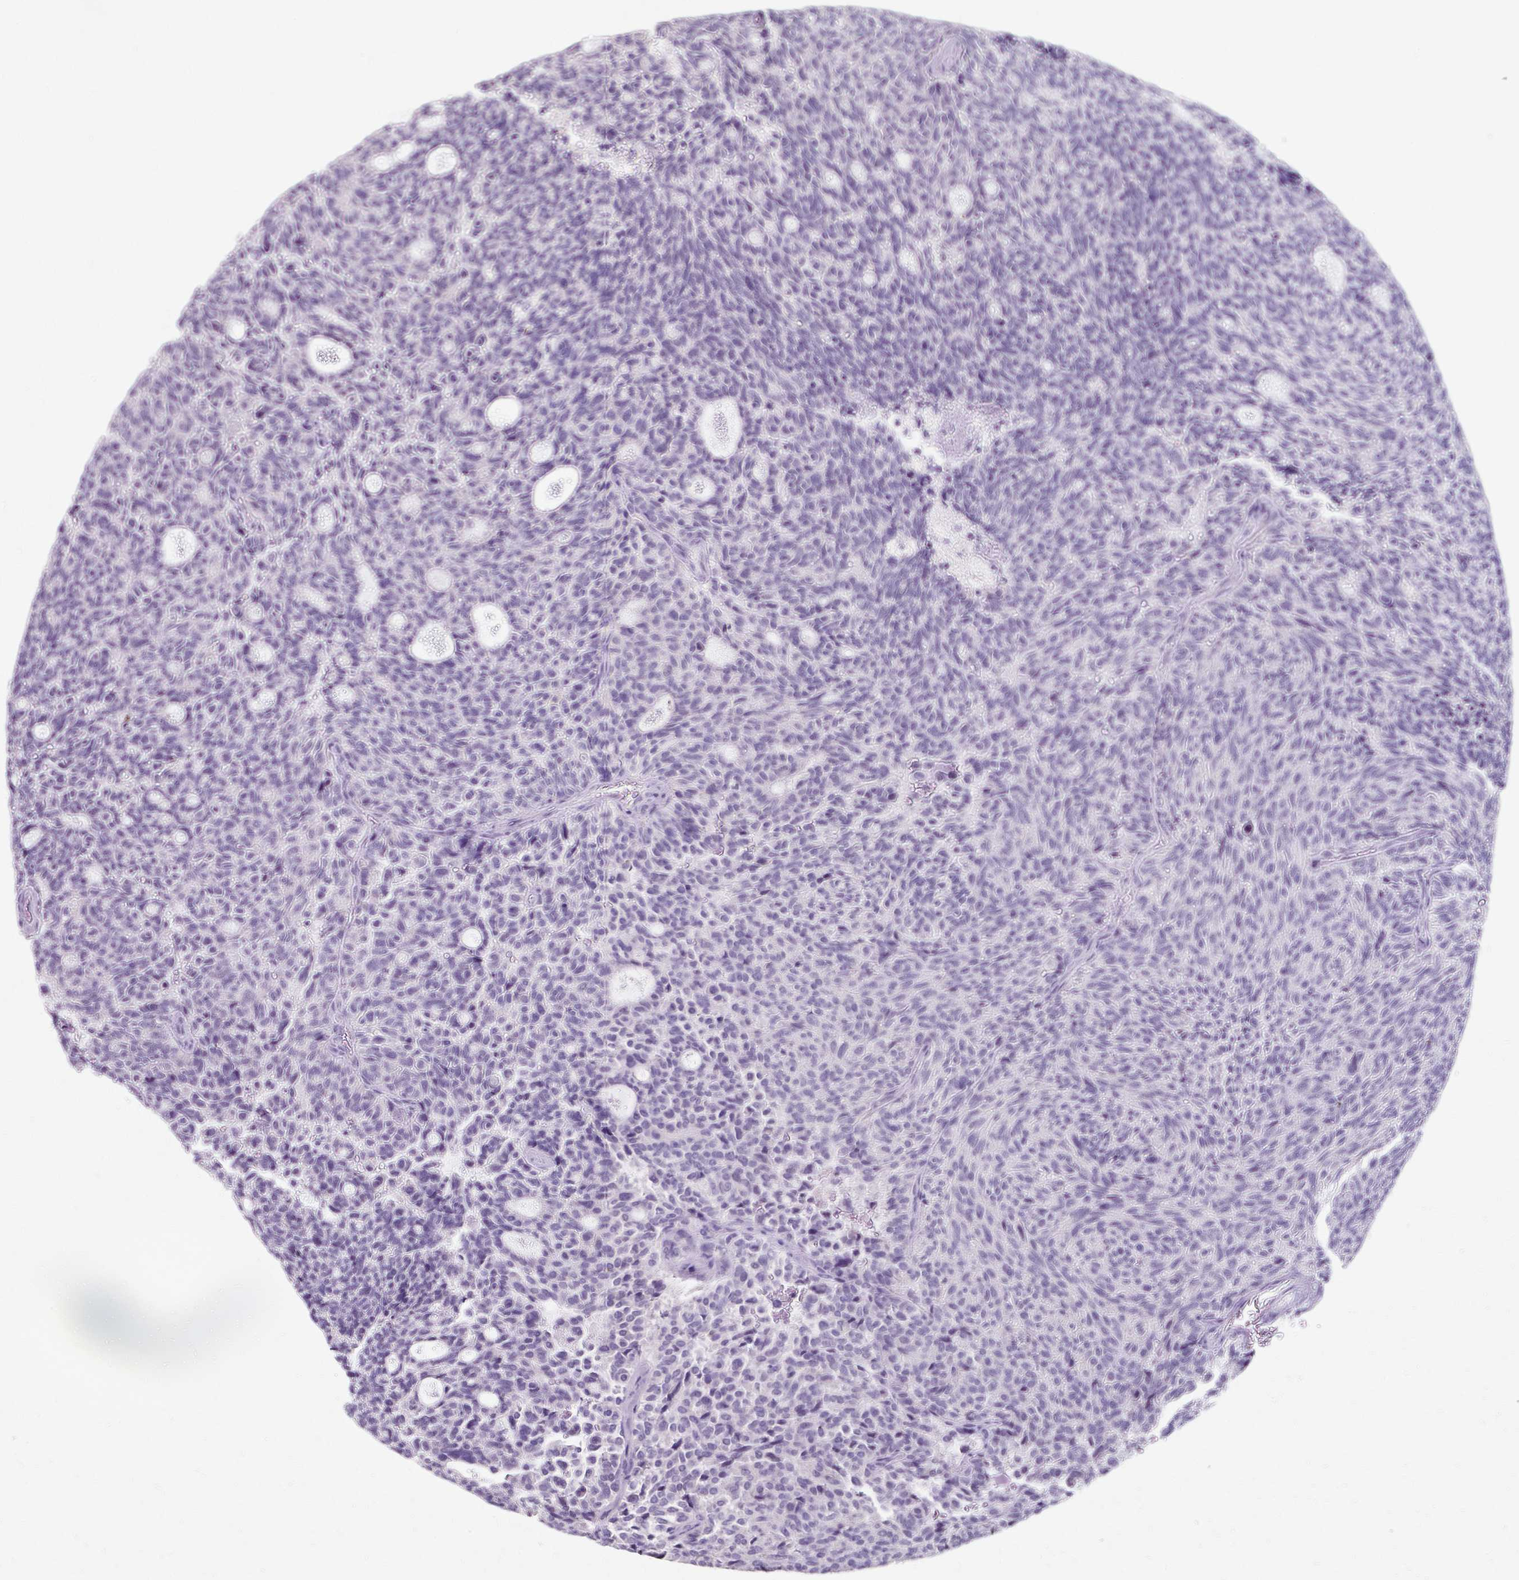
{"staining": {"intensity": "negative", "quantity": "none", "location": "none"}, "tissue": "carcinoid", "cell_type": "Tumor cells", "image_type": "cancer", "snomed": [{"axis": "morphology", "description": "Carcinoid, malignant, NOS"}, {"axis": "topography", "description": "Pancreas"}], "caption": "High power microscopy image of an immunohistochemistry (IHC) image of malignant carcinoid, revealing no significant staining in tumor cells.", "gene": "KLHL24", "patient": {"sex": "female", "age": 54}}